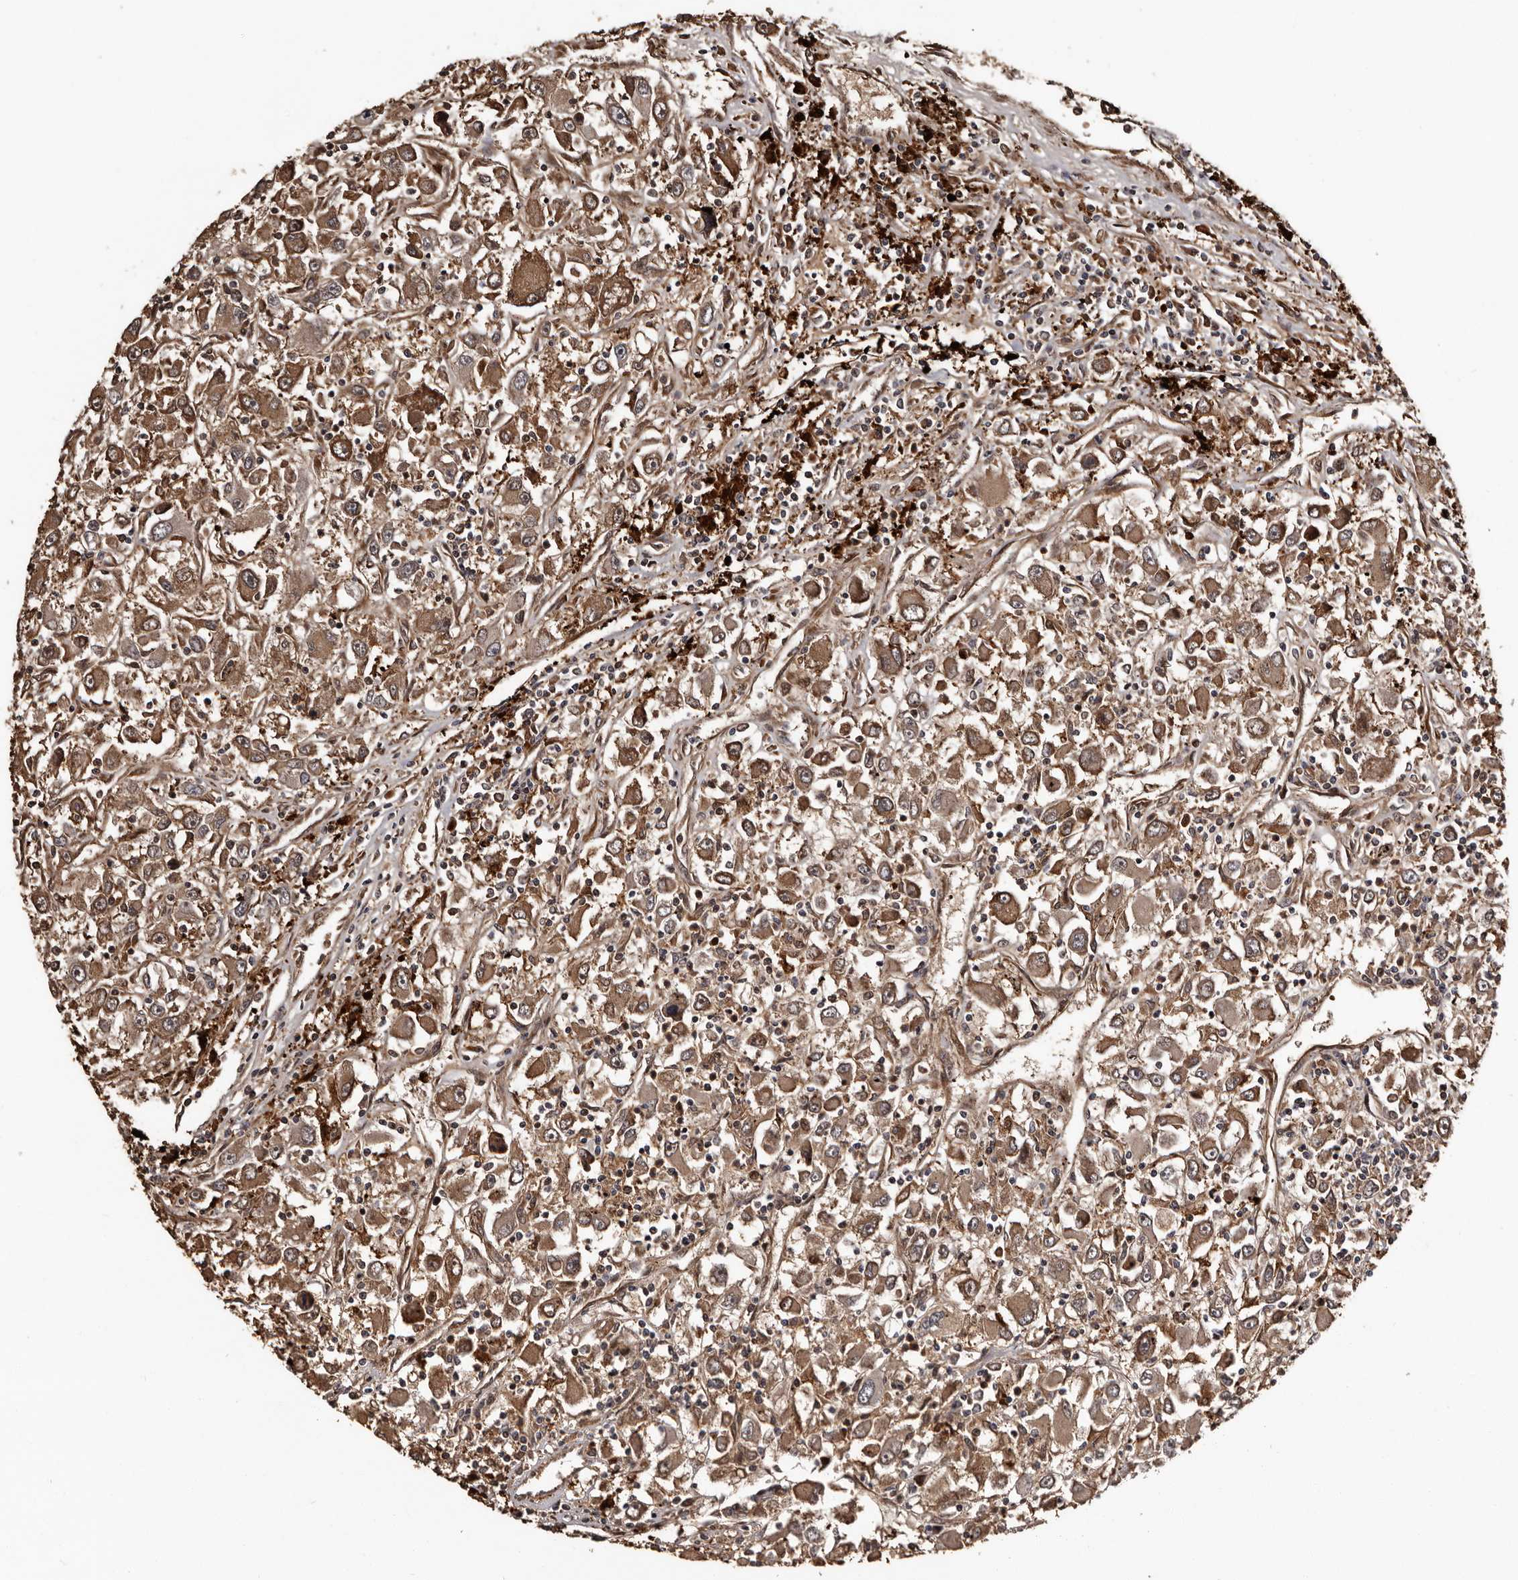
{"staining": {"intensity": "moderate", "quantity": ">75%", "location": "cytoplasmic/membranous"}, "tissue": "renal cancer", "cell_type": "Tumor cells", "image_type": "cancer", "snomed": [{"axis": "morphology", "description": "Adenocarcinoma, NOS"}, {"axis": "topography", "description": "Kidney"}], "caption": "A brown stain shows moderate cytoplasmic/membranous positivity of a protein in renal cancer (adenocarcinoma) tumor cells.", "gene": "SERTAD4", "patient": {"sex": "female", "age": 52}}